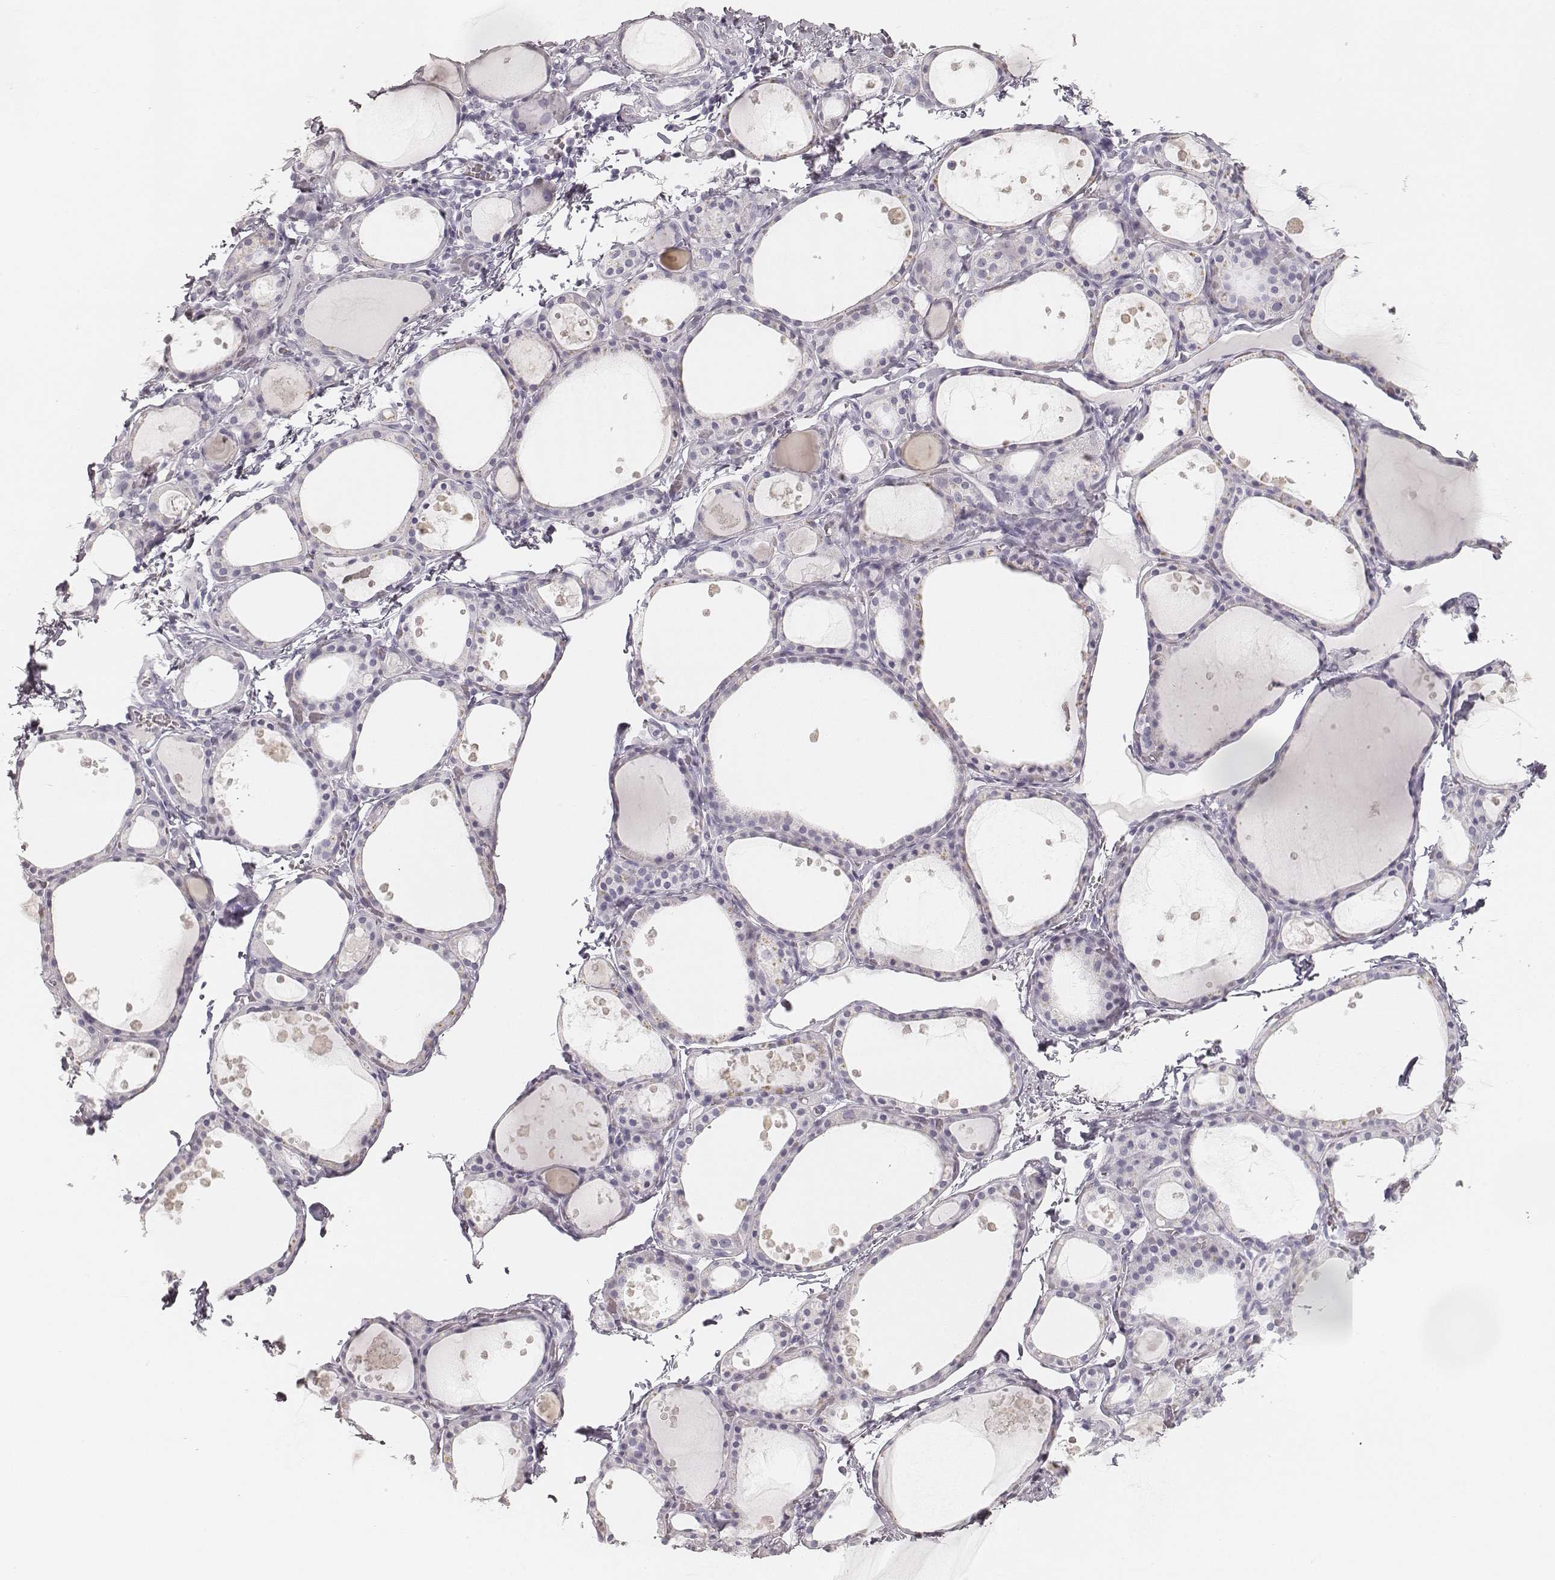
{"staining": {"intensity": "negative", "quantity": "none", "location": "none"}, "tissue": "thyroid gland", "cell_type": "Glandular cells", "image_type": "normal", "snomed": [{"axis": "morphology", "description": "Normal tissue, NOS"}, {"axis": "topography", "description": "Thyroid gland"}], "caption": "Glandular cells show no significant positivity in unremarkable thyroid gland.", "gene": "KRT34", "patient": {"sex": "male", "age": 68}}